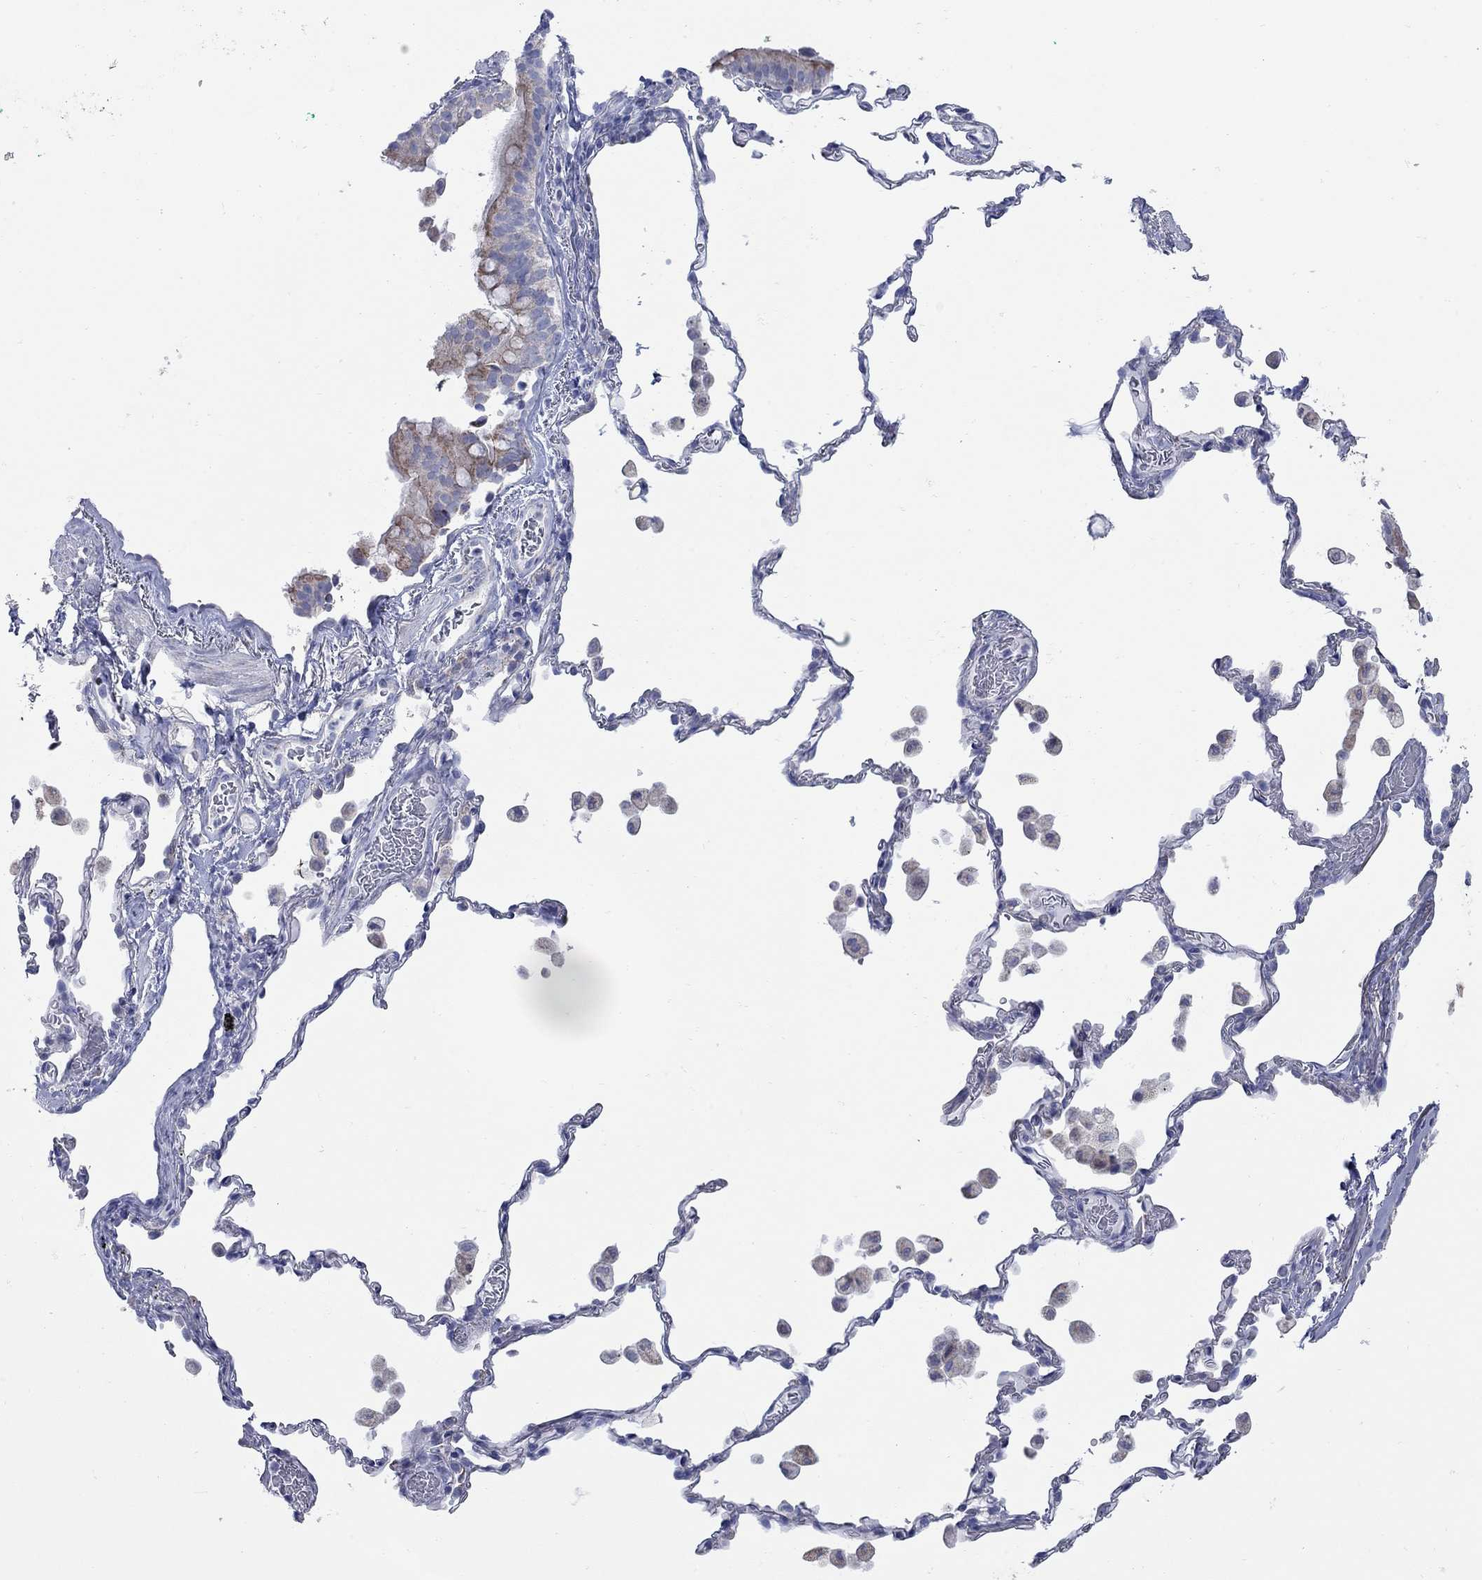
{"staining": {"intensity": "moderate", "quantity": "<25%", "location": "cytoplasmic/membranous"}, "tissue": "bronchus", "cell_type": "Respiratory epithelial cells", "image_type": "normal", "snomed": [{"axis": "morphology", "description": "Normal tissue, NOS"}, {"axis": "topography", "description": "Bronchus"}, {"axis": "topography", "description": "Lung"}], "caption": "IHC (DAB) staining of benign bronchus reveals moderate cytoplasmic/membranous protein staining in about <25% of respiratory epithelial cells. (Brightfield microscopy of DAB IHC at high magnification).", "gene": "PDZD3", "patient": {"sex": "male", "age": 54}}